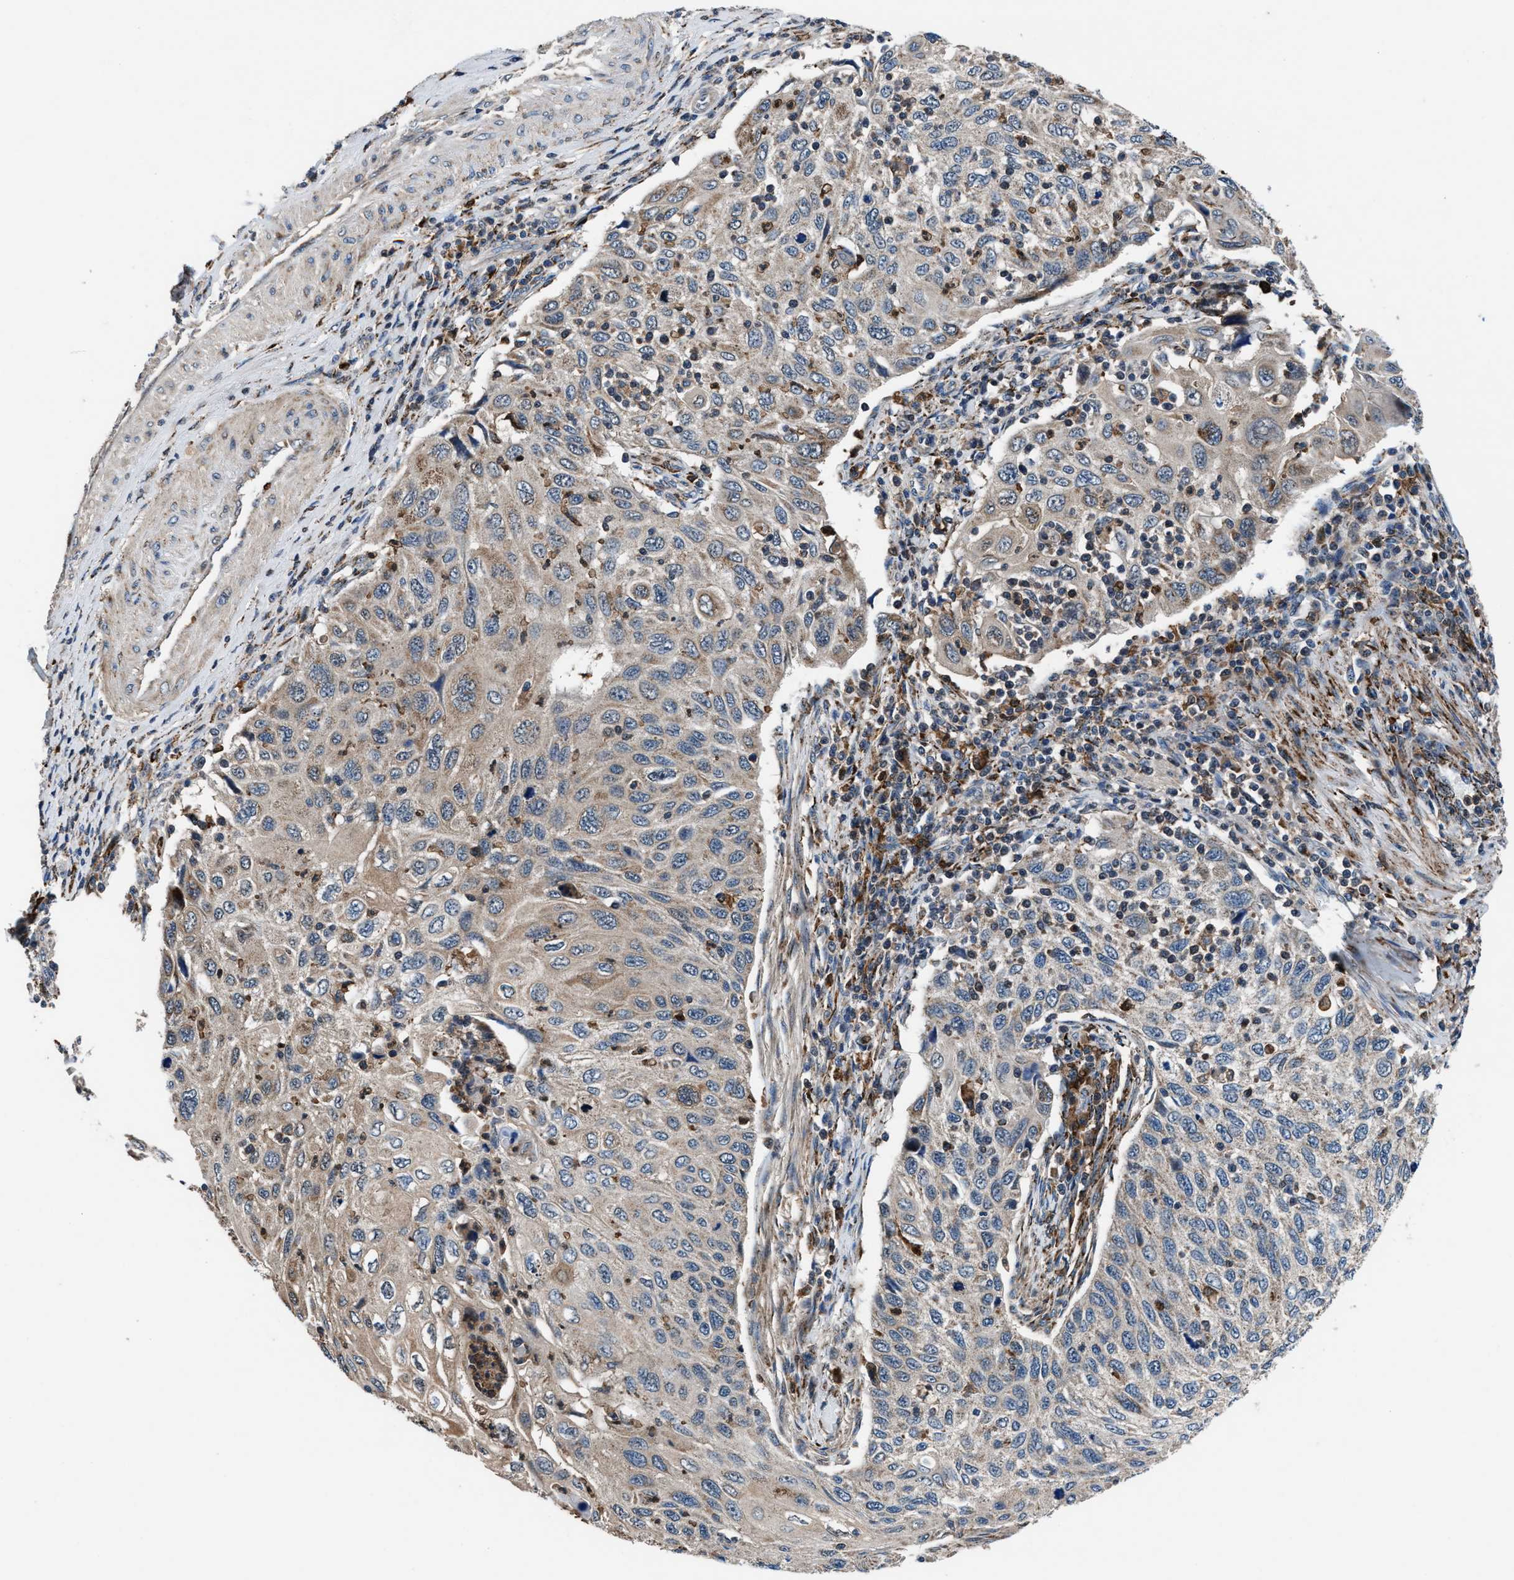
{"staining": {"intensity": "weak", "quantity": "<25%", "location": "cytoplasmic/membranous"}, "tissue": "cervical cancer", "cell_type": "Tumor cells", "image_type": "cancer", "snomed": [{"axis": "morphology", "description": "Squamous cell carcinoma, NOS"}, {"axis": "topography", "description": "Cervix"}], "caption": "This is an IHC micrograph of cervical cancer (squamous cell carcinoma). There is no positivity in tumor cells.", "gene": "FAM221A", "patient": {"sex": "female", "age": 70}}